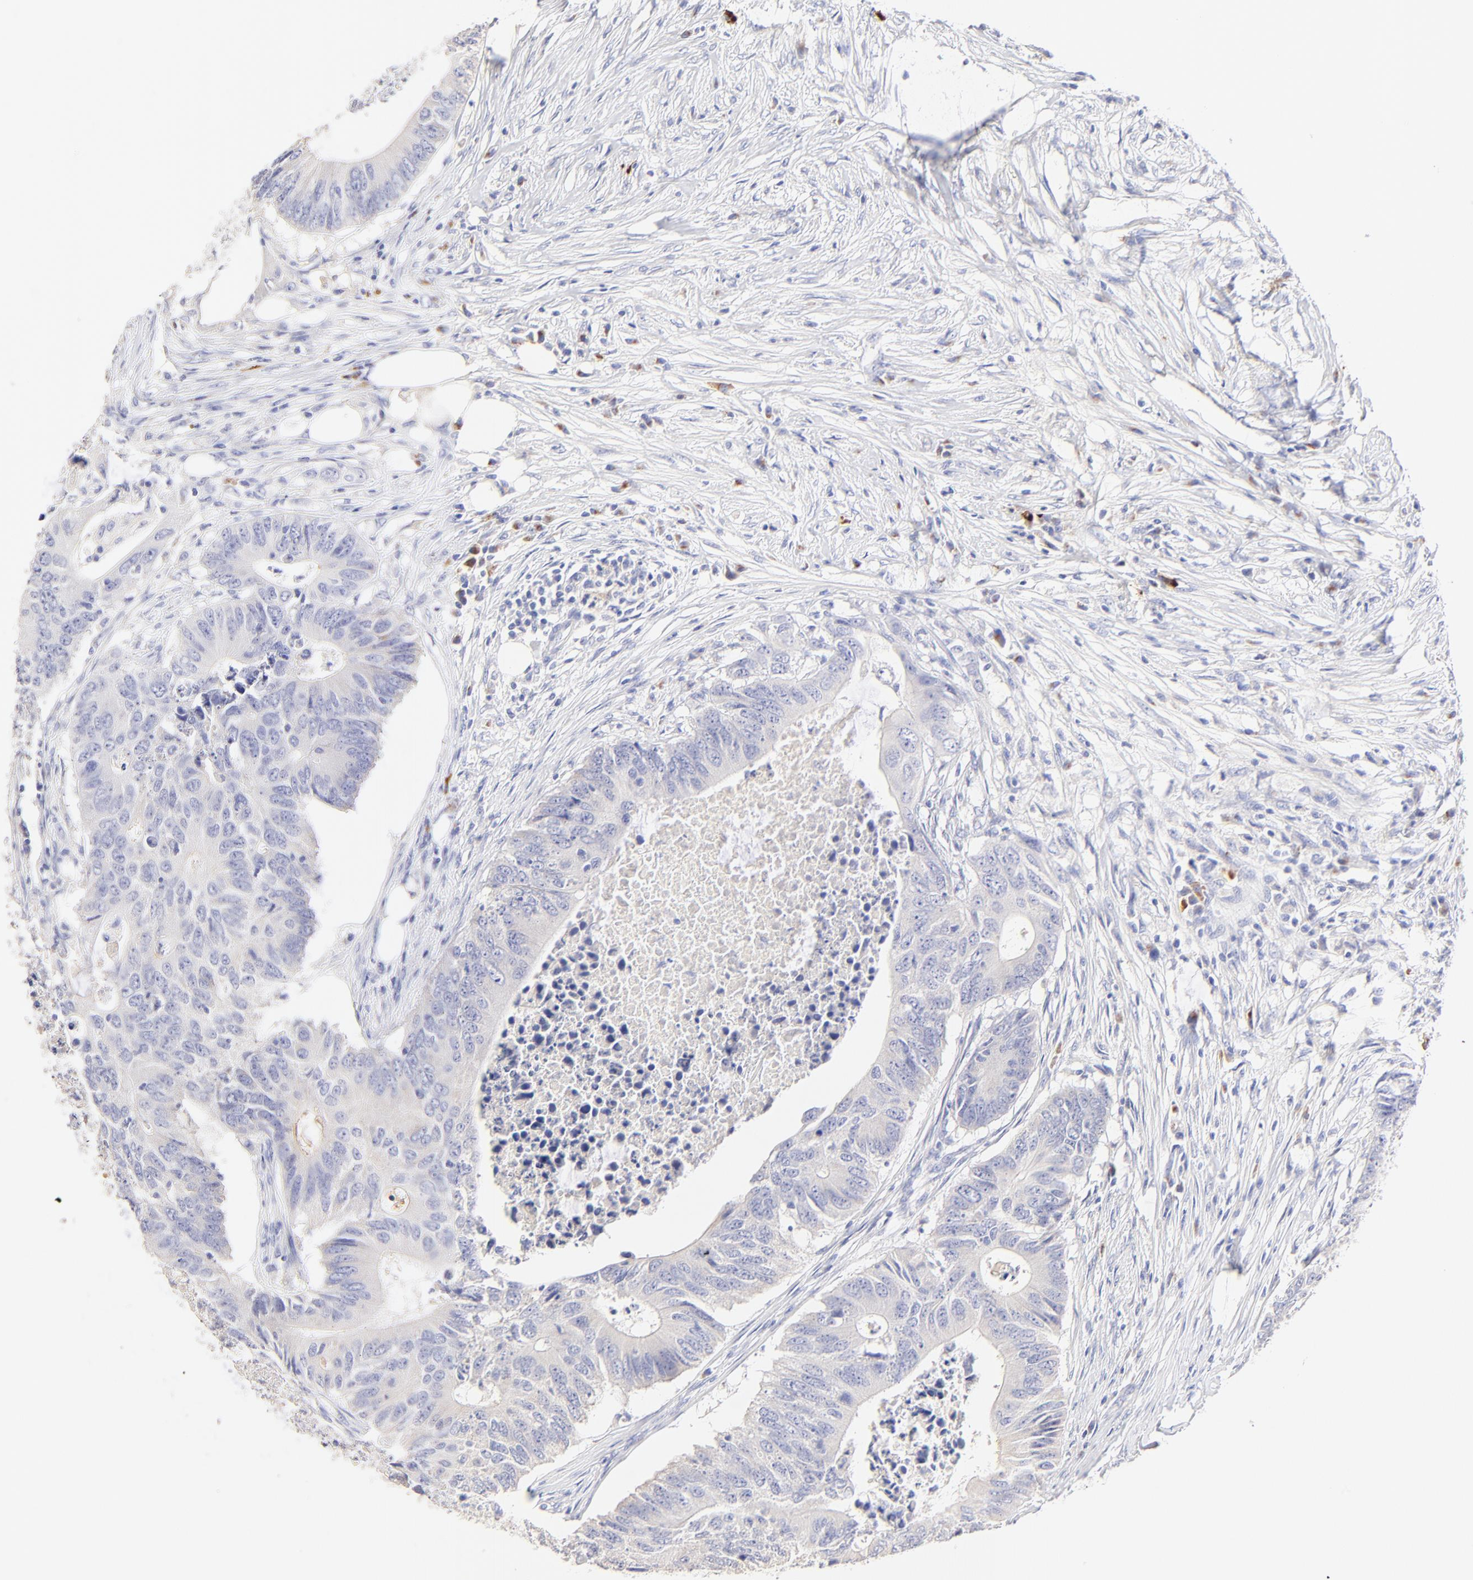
{"staining": {"intensity": "negative", "quantity": "none", "location": "none"}, "tissue": "colorectal cancer", "cell_type": "Tumor cells", "image_type": "cancer", "snomed": [{"axis": "morphology", "description": "Adenocarcinoma, NOS"}, {"axis": "topography", "description": "Colon"}], "caption": "High power microscopy micrograph of an IHC image of colorectal cancer (adenocarcinoma), revealing no significant expression in tumor cells.", "gene": "ASB9", "patient": {"sex": "male", "age": 71}}